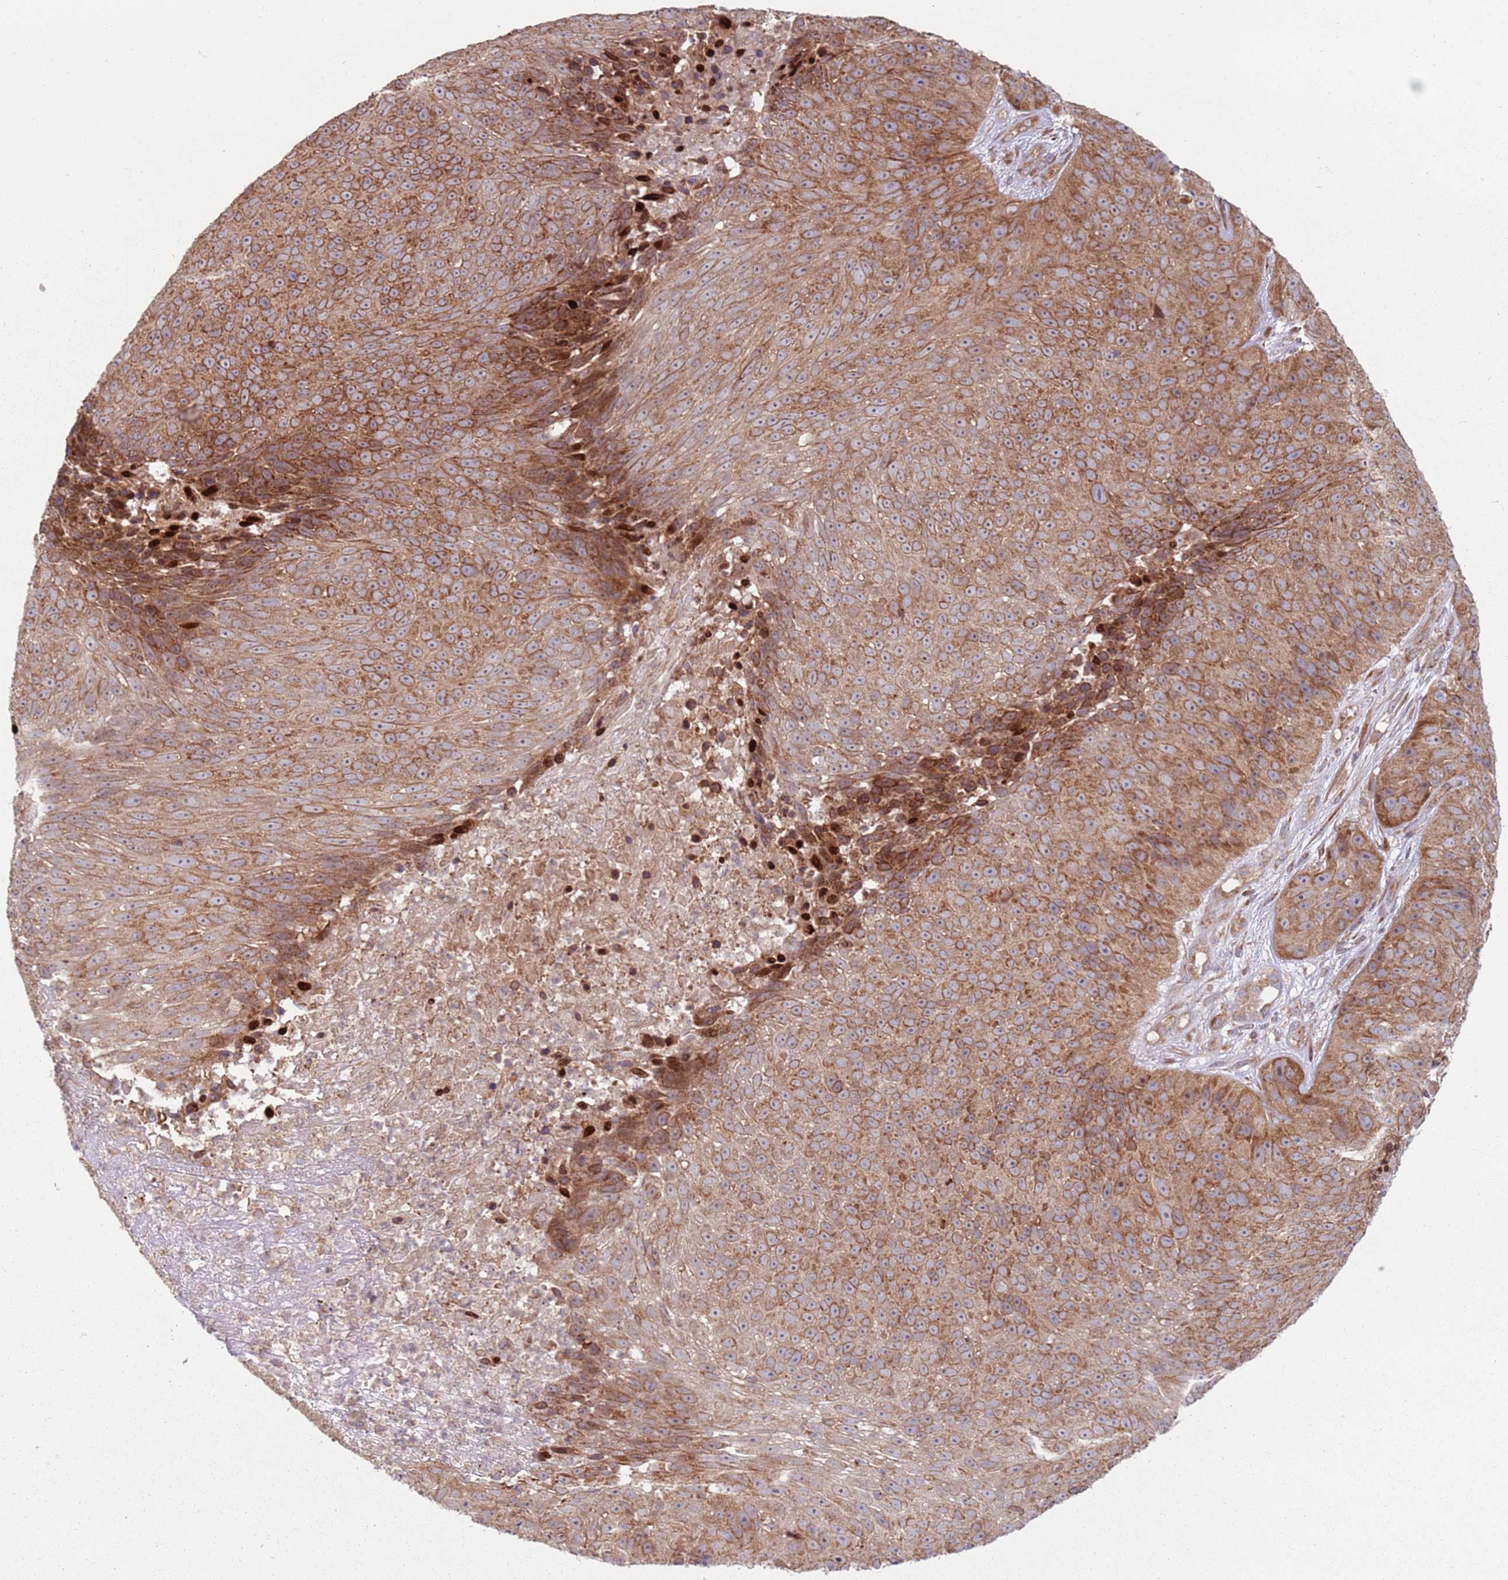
{"staining": {"intensity": "strong", "quantity": ">75%", "location": "cytoplasmic/membranous"}, "tissue": "skin cancer", "cell_type": "Tumor cells", "image_type": "cancer", "snomed": [{"axis": "morphology", "description": "Squamous cell carcinoma, NOS"}, {"axis": "topography", "description": "Skin"}], "caption": "Skin cancer stained for a protein (brown) exhibits strong cytoplasmic/membranous positive staining in approximately >75% of tumor cells.", "gene": "HNRNPLL", "patient": {"sex": "female", "age": 87}}